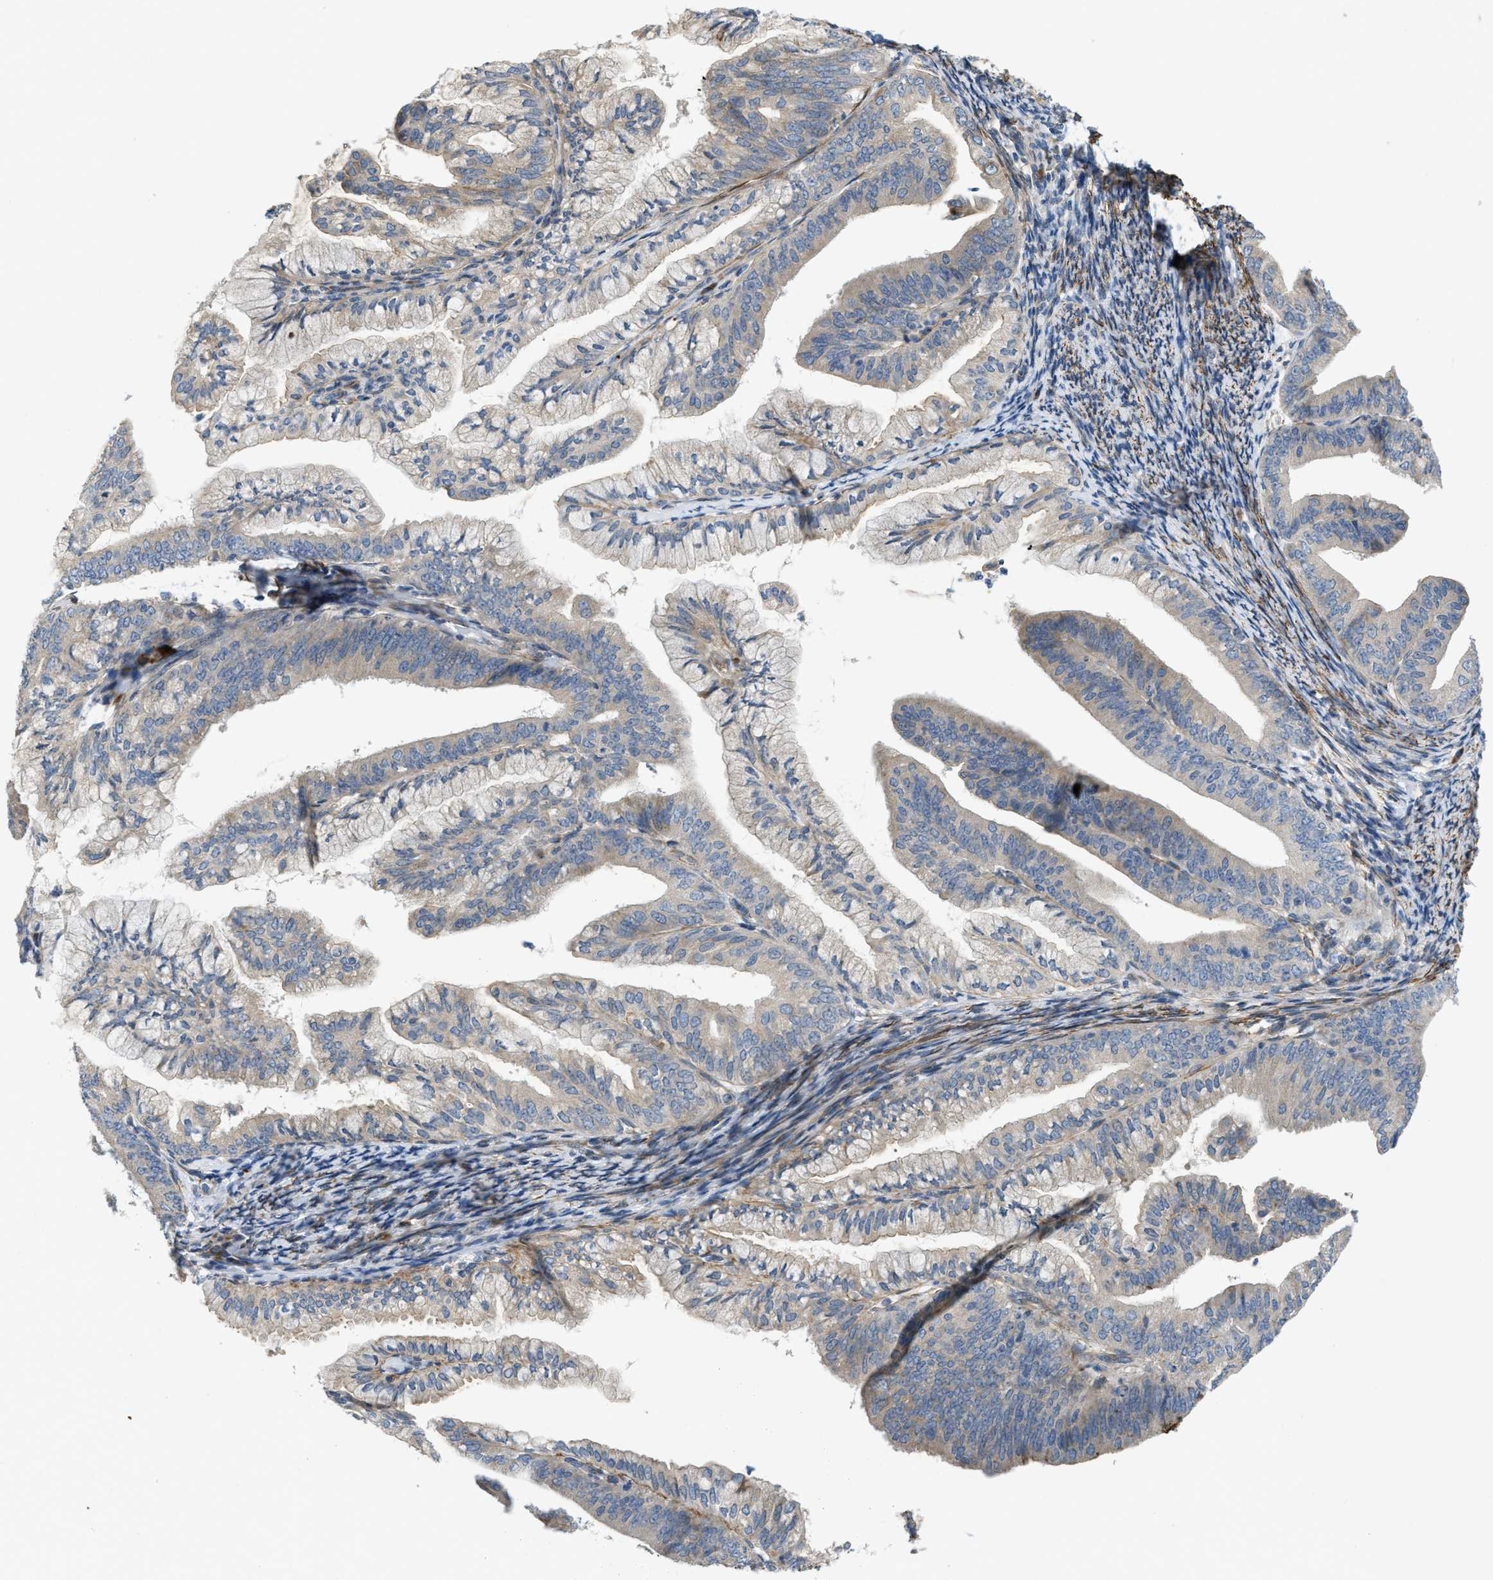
{"staining": {"intensity": "weak", "quantity": "<25%", "location": "cytoplasmic/membranous"}, "tissue": "endometrial cancer", "cell_type": "Tumor cells", "image_type": "cancer", "snomed": [{"axis": "morphology", "description": "Adenocarcinoma, NOS"}, {"axis": "topography", "description": "Endometrium"}], "caption": "IHC of human endometrial adenocarcinoma displays no positivity in tumor cells.", "gene": "BMPR1A", "patient": {"sex": "female", "age": 63}}